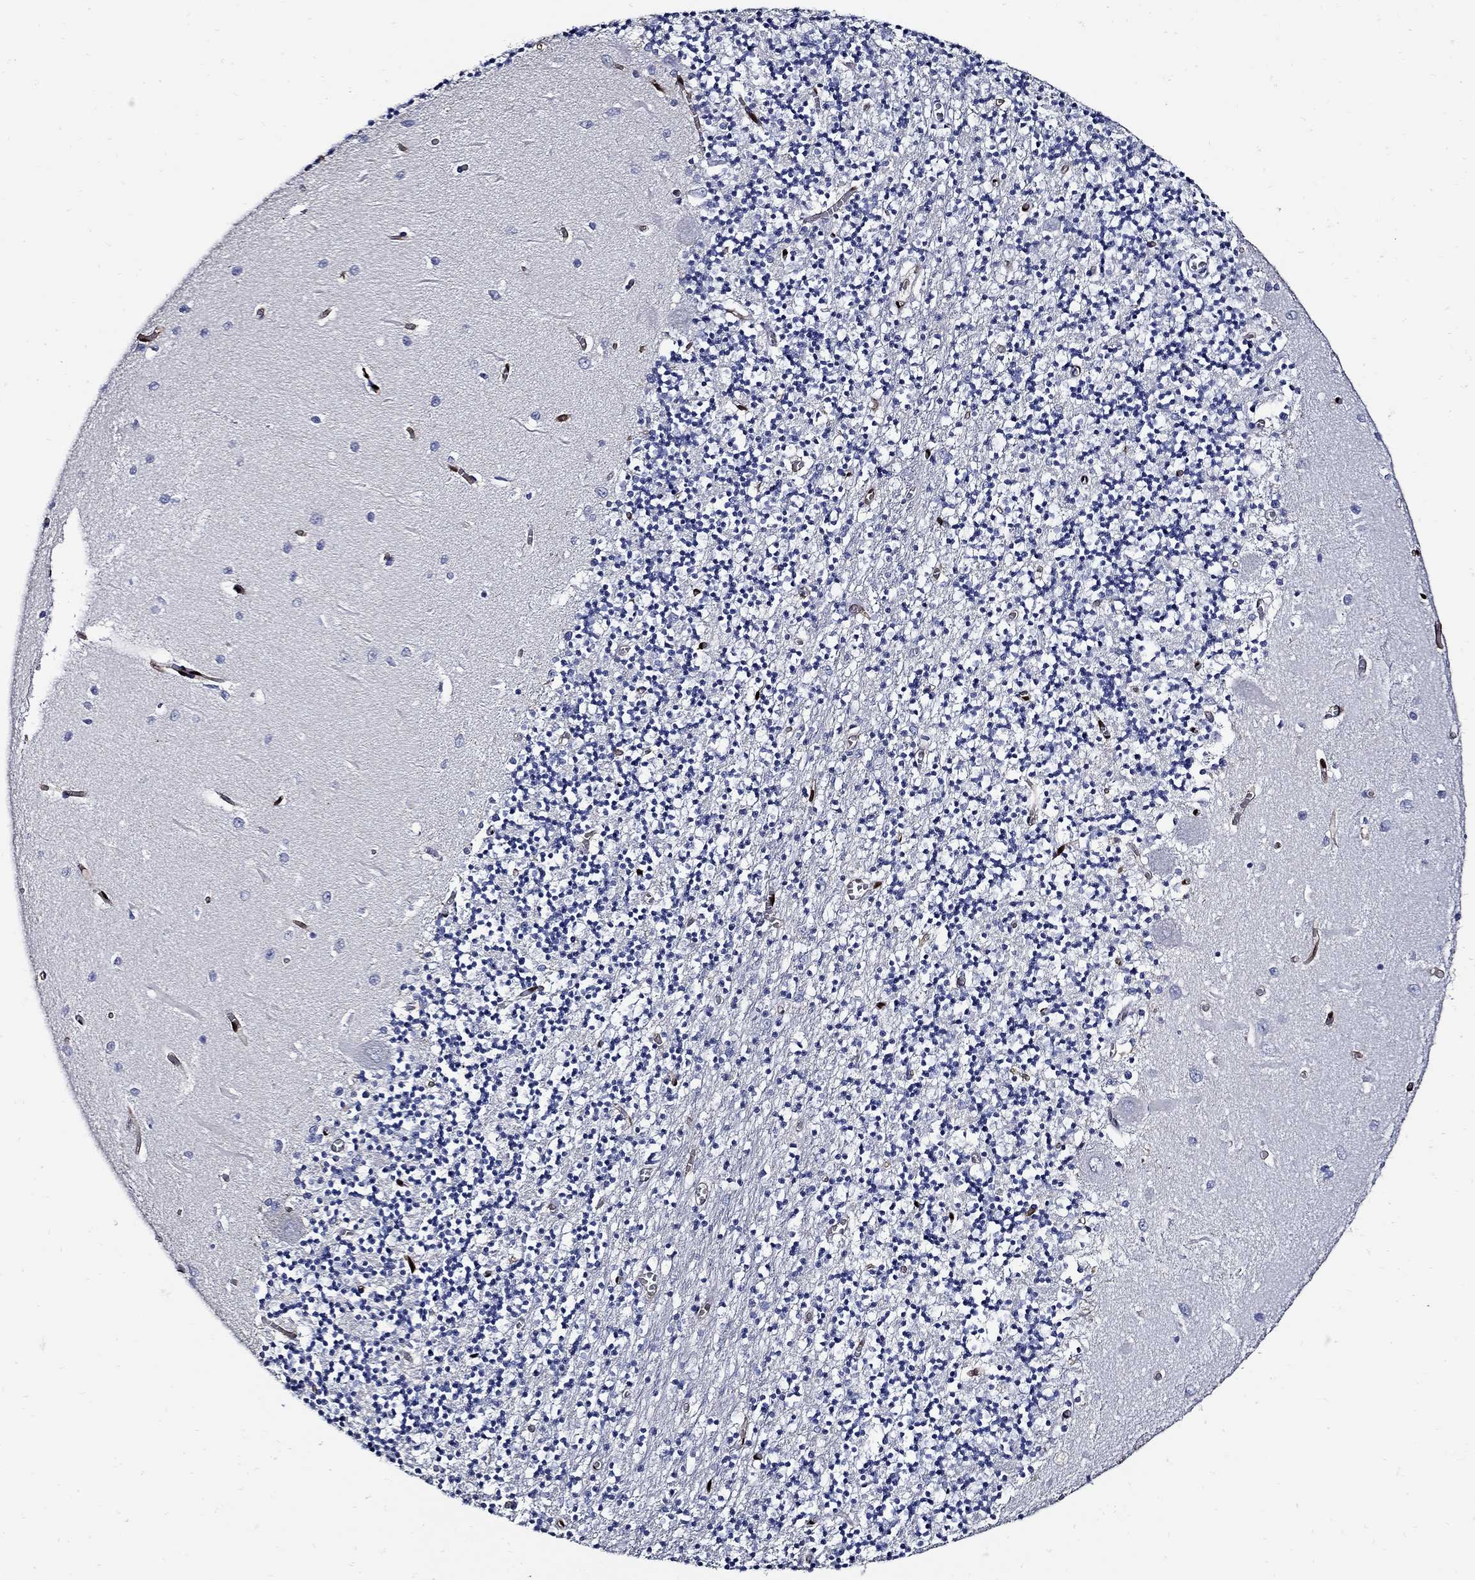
{"staining": {"intensity": "negative", "quantity": "none", "location": "none"}, "tissue": "cerebellum", "cell_type": "Cells in granular layer", "image_type": "normal", "snomed": [{"axis": "morphology", "description": "Normal tissue, NOS"}, {"axis": "topography", "description": "Cerebellum"}], "caption": "IHC image of benign cerebellum: cerebellum stained with DAB (3,3'-diaminobenzidine) shows no significant protein staining in cells in granular layer.", "gene": "PRX", "patient": {"sex": "female", "age": 64}}